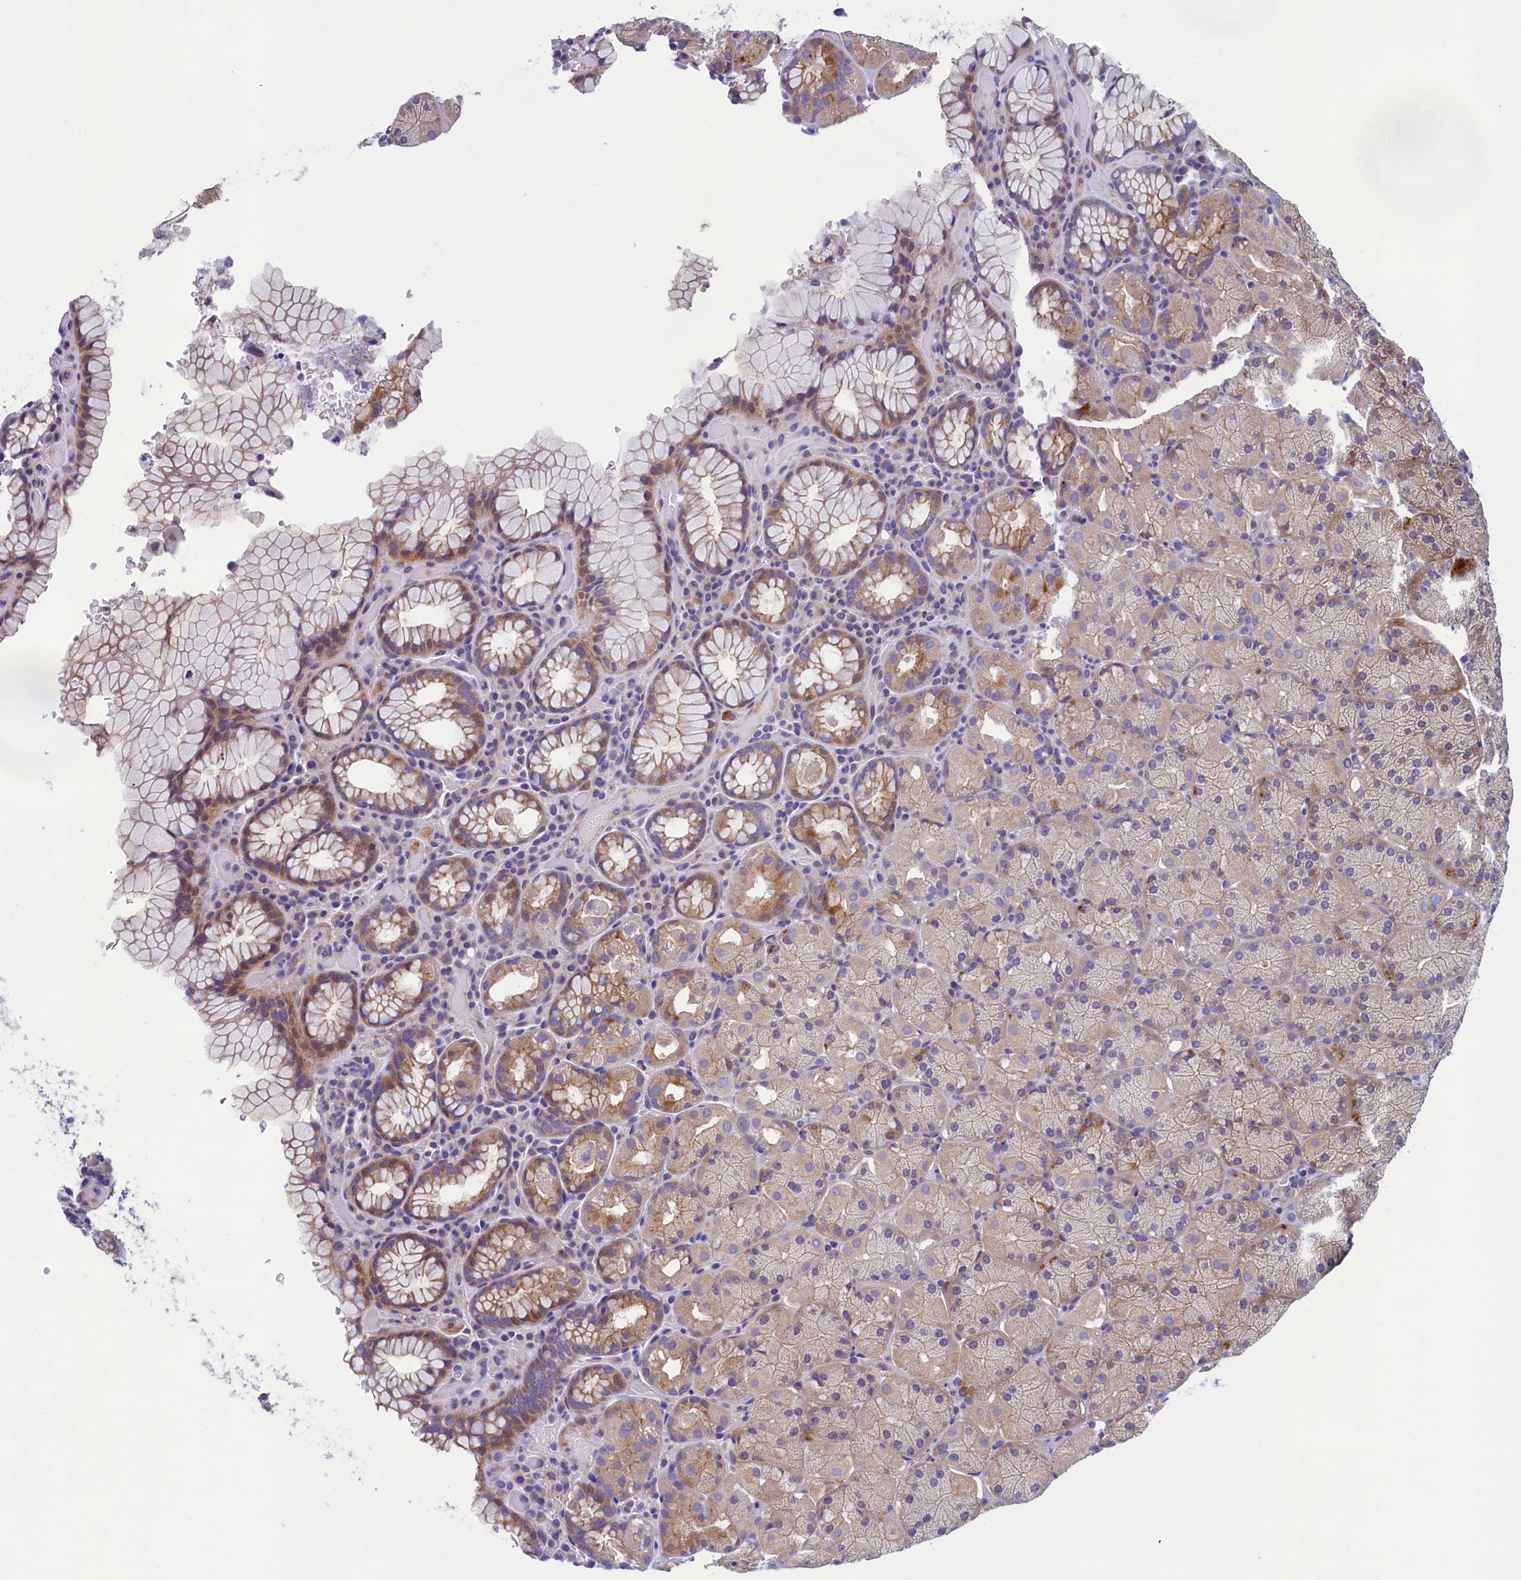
{"staining": {"intensity": "moderate", "quantity": "25%-75%", "location": "cytoplasmic/membranous"}, "tissue": "stomach", "cell_type": "Glandular cells", "image_type": "normal", "snomed": [{"axis": "morphology", "description": "Normal tissue, NOS"}, {"axis": "topography", "description": "Stomach, upper"}, {"axis": "topography", "description": "Stomach, lower"}], "caption": "The histopathology image shows immunohistochemical staining of benign stomach. There is moderate cytoplasmic/membranous staining is identified in approximately 25%-75% of glandular cells.", "gene": "KRBOX5", "patient": {"sex": "male", "age": 80}}